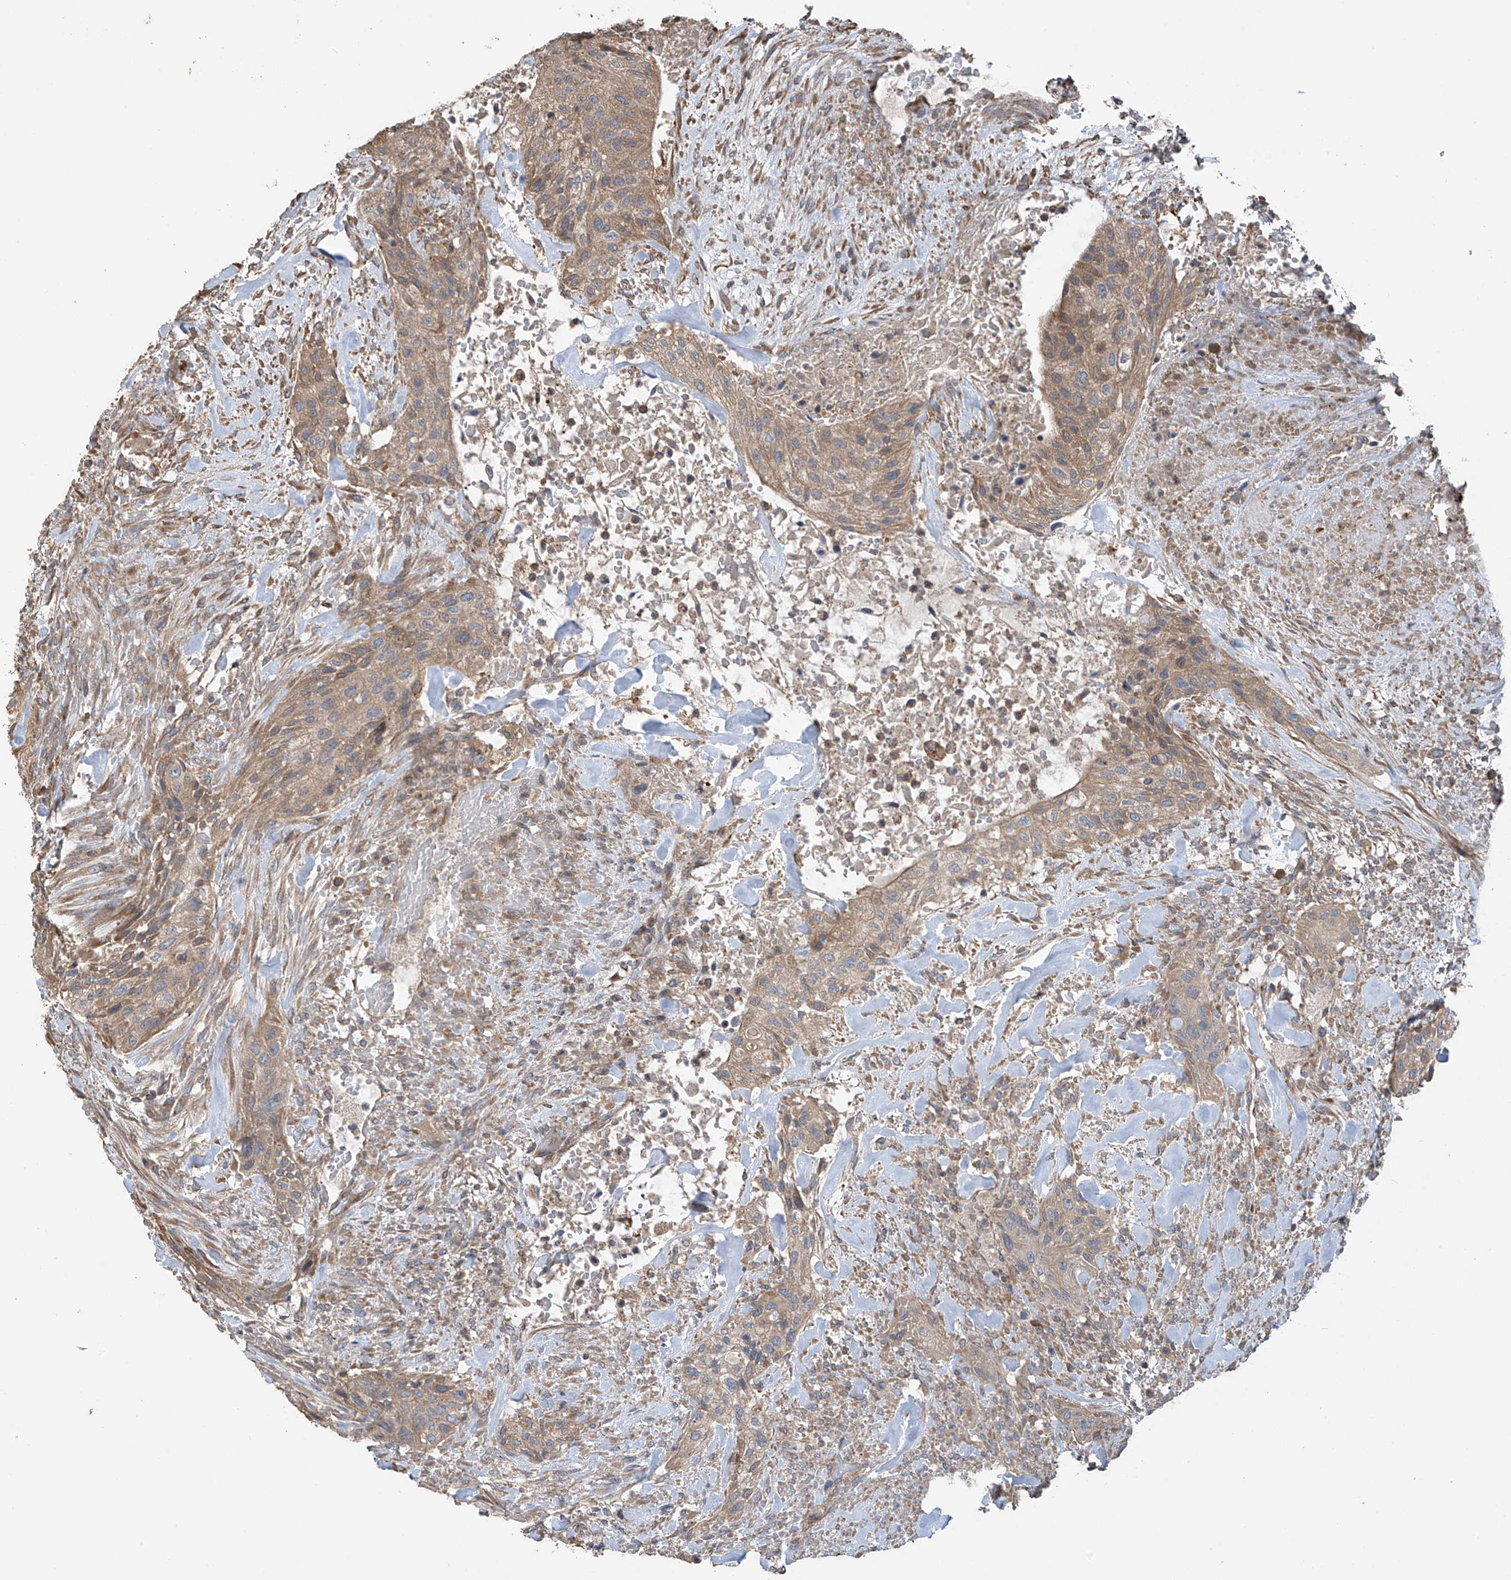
{"staining": {"intensity": "weak", "quantity": ">75%", "location": "cytoplasmic/membranous"}, "tissue": "urothelial cancer", "cell_type": "Tumor cells", "image_type": "cancer", "snomed": [{"axis": "morphology", "description": "Urothelial carcinoma, High grade"}, {"axis": "topography", "description": "Urinary bladder"}], "caption": "The photomicrograph displays staining of urothelial carcinoma (high-grade), revealing weak cytoplasmic/membranous protein expression (brown color) within tumor cells.", "gene": "PHACTR4", "patient": {"sex": "male", "age": 35}}